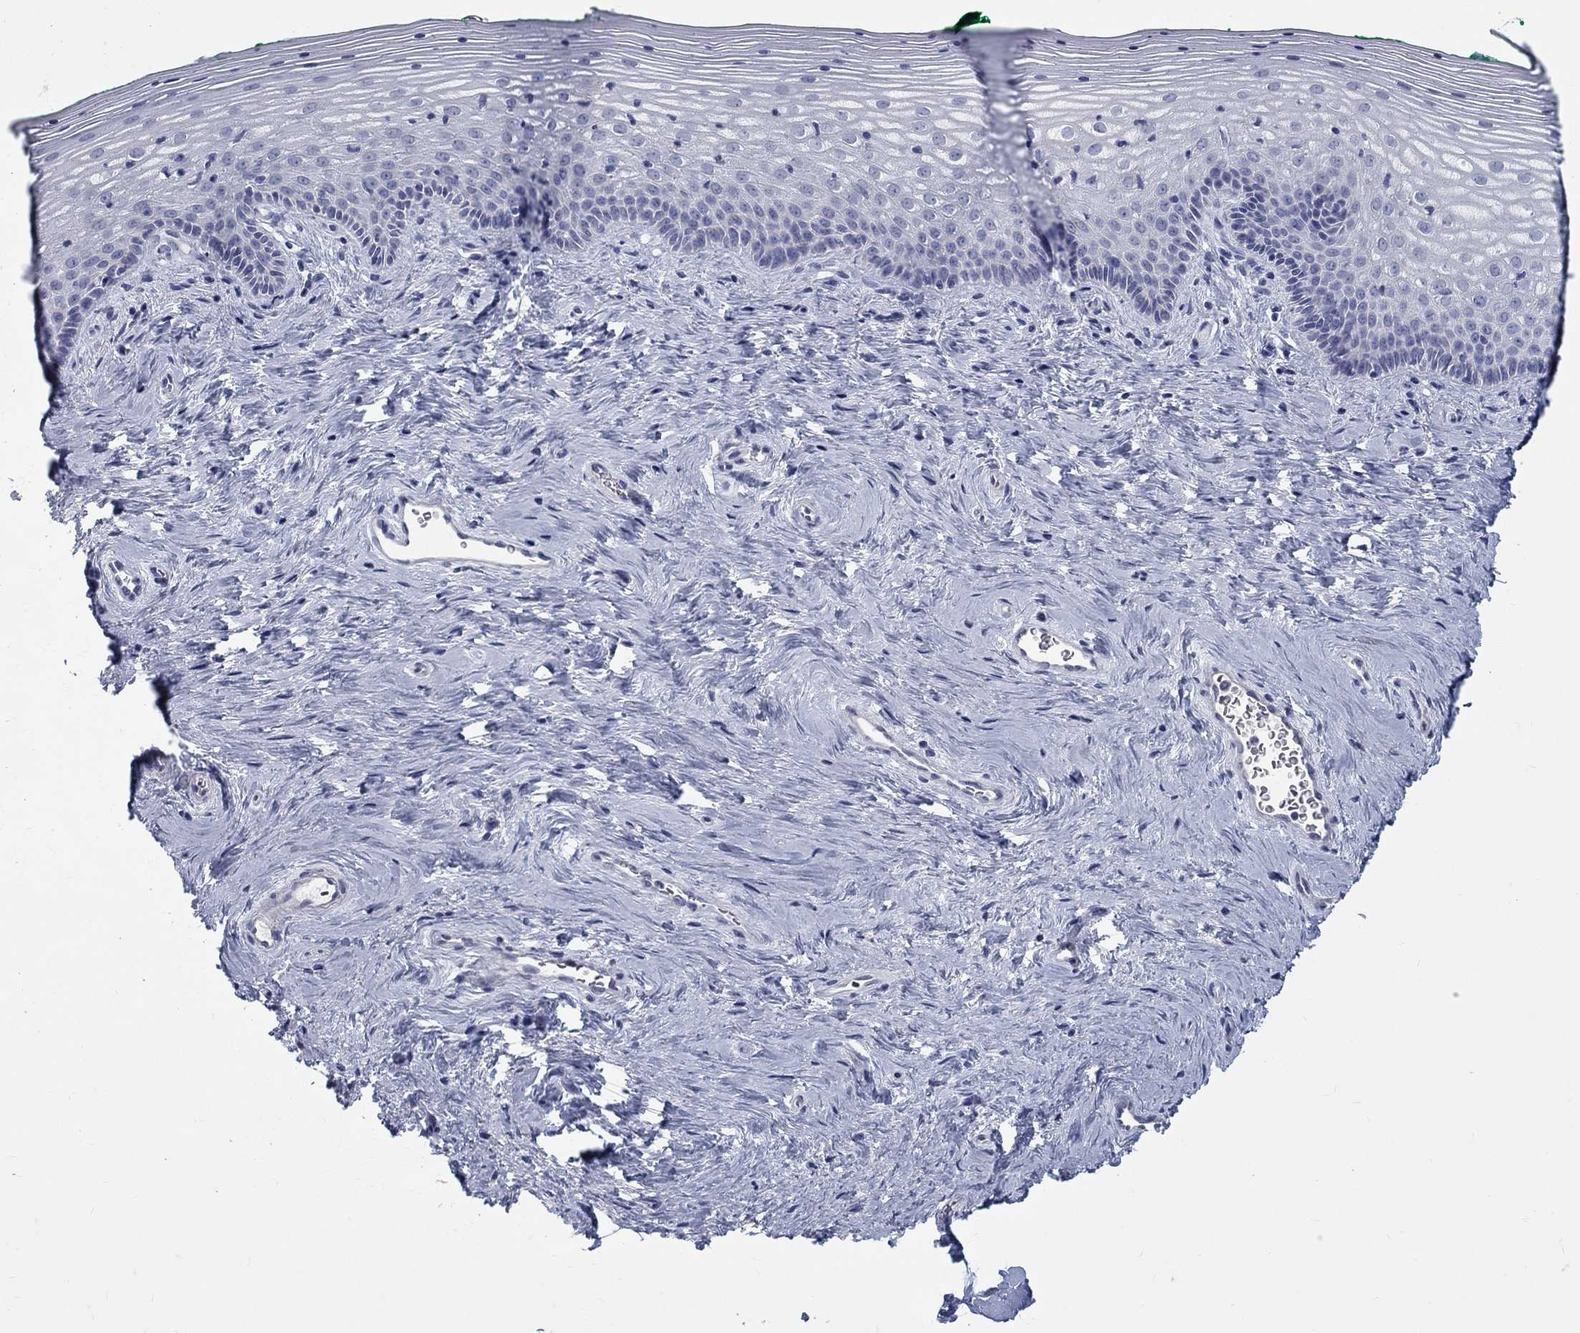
{"staining": {"intensity": "negative", "quantity": "none", "location": "none"}, "tissue": "vagina", "cell_type": "Squamous epithelial cells", "image_type": "normal", "snomed": [{"axis": "morphology", "description": "Normal tissue, NOS"}, {"axis": "topography", "description": "Vagina"}], "caption": "Immunohistochemistry micrograph of benign vagina: human vagina stained with DAB shows no significant protein positivity in squamous epithelial cells. Nuclei are stained in blue.", "gene": "ELAVL4", "patient": {"sex": "female", "age": 45}}